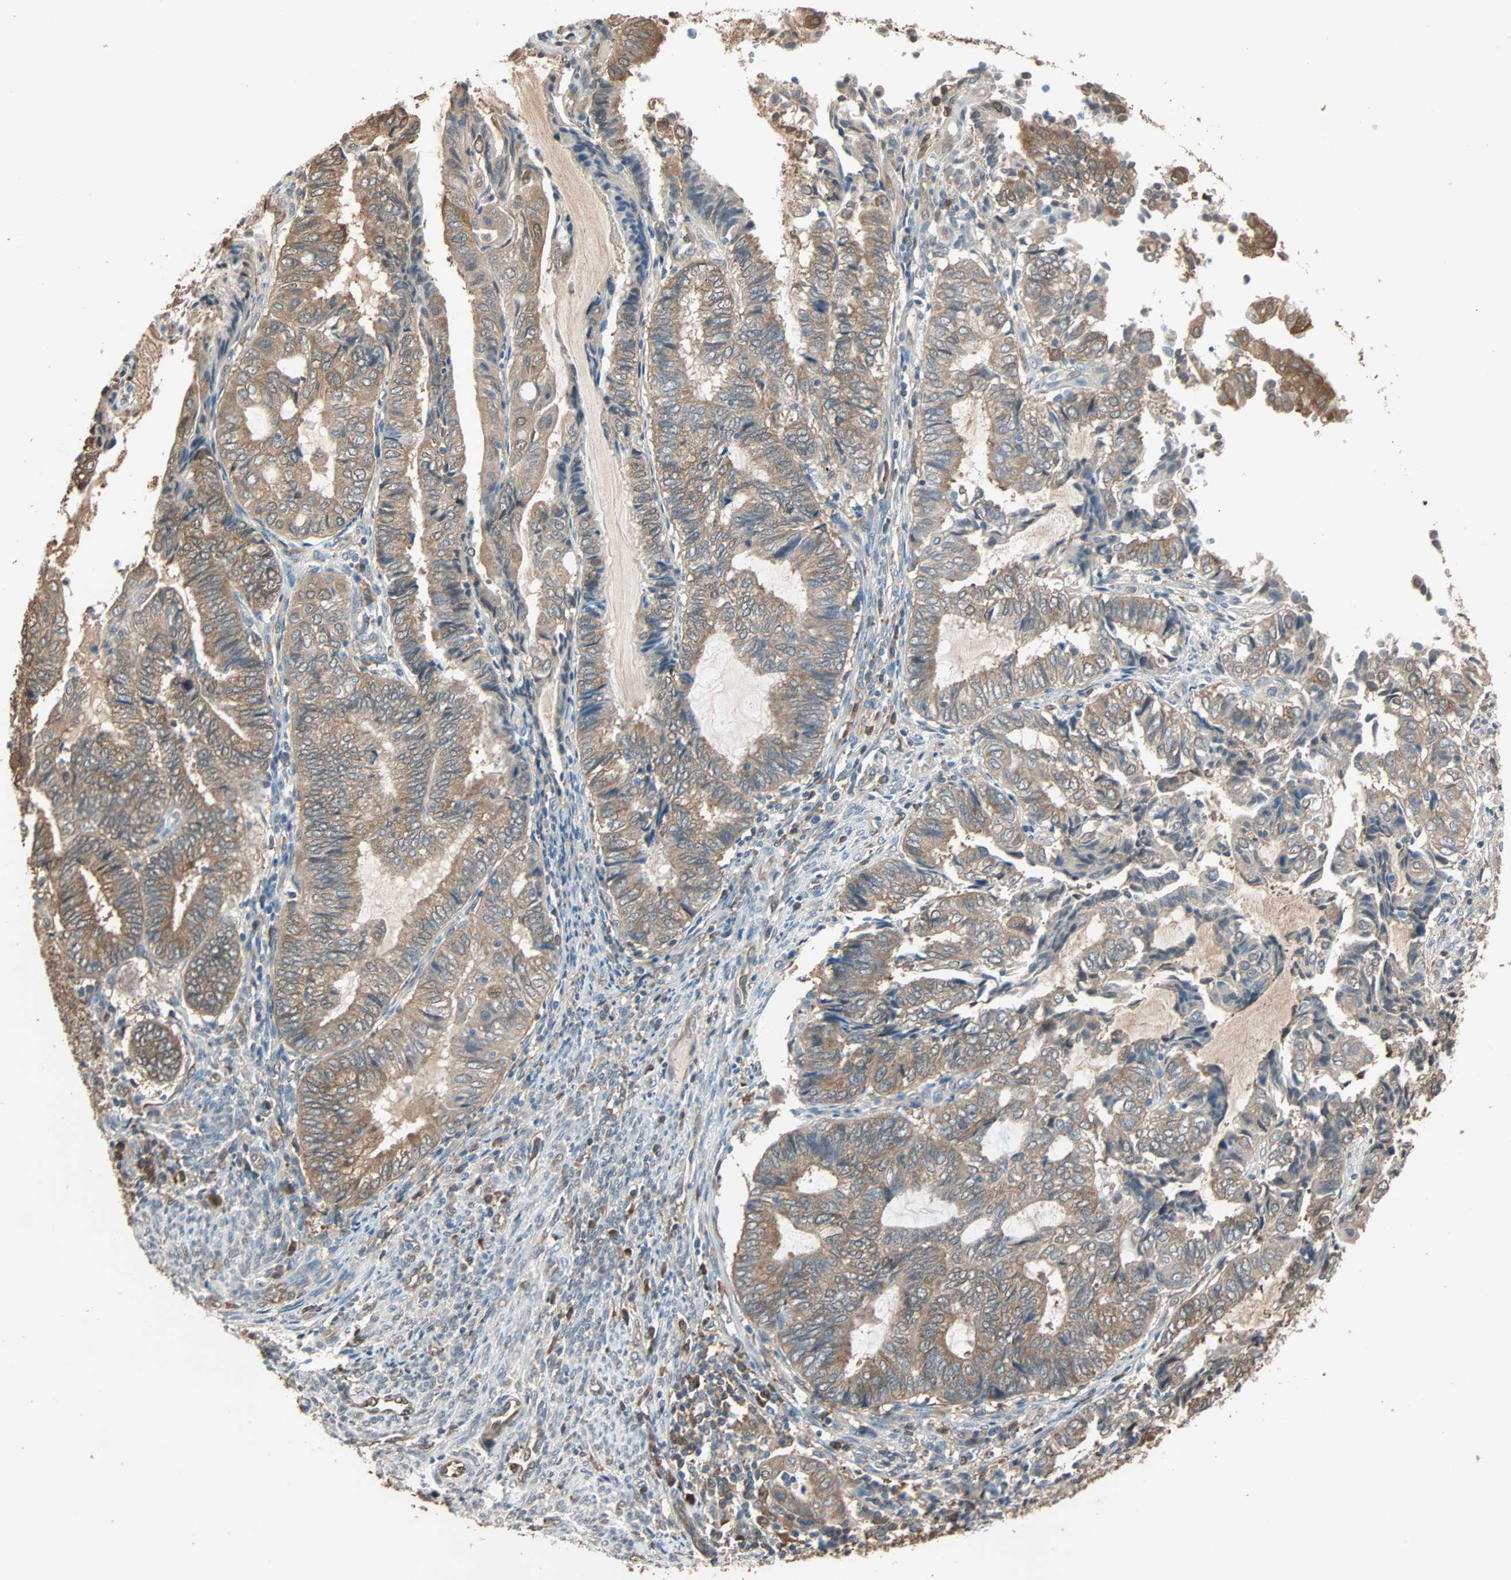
{"staining": {"intensity": "moderate", "quantity": ">75%", "location": "cytoplasmic/membranous"}, "tissue": "endometrial cancer", "cell_type": "Tumor cells", "image_type": "cancer", "snomed": [{"axis": "morphology", "description": "Adenocarcinoma, NOS"}, {"axis": "topography", "description": "Uterus"}, {"axis": "topography", "description": "Endometrium"}], "caption": "DAB (3,3'-diaminobenzidine) immunohistochemical staining of adenocarcinoma (endometrial) displays moderate cytoplasmic/membranous protein staining in about >75% of tumor cells.", "gene": "PRDX1", "patient": {"sex": "female", "age": 70}}